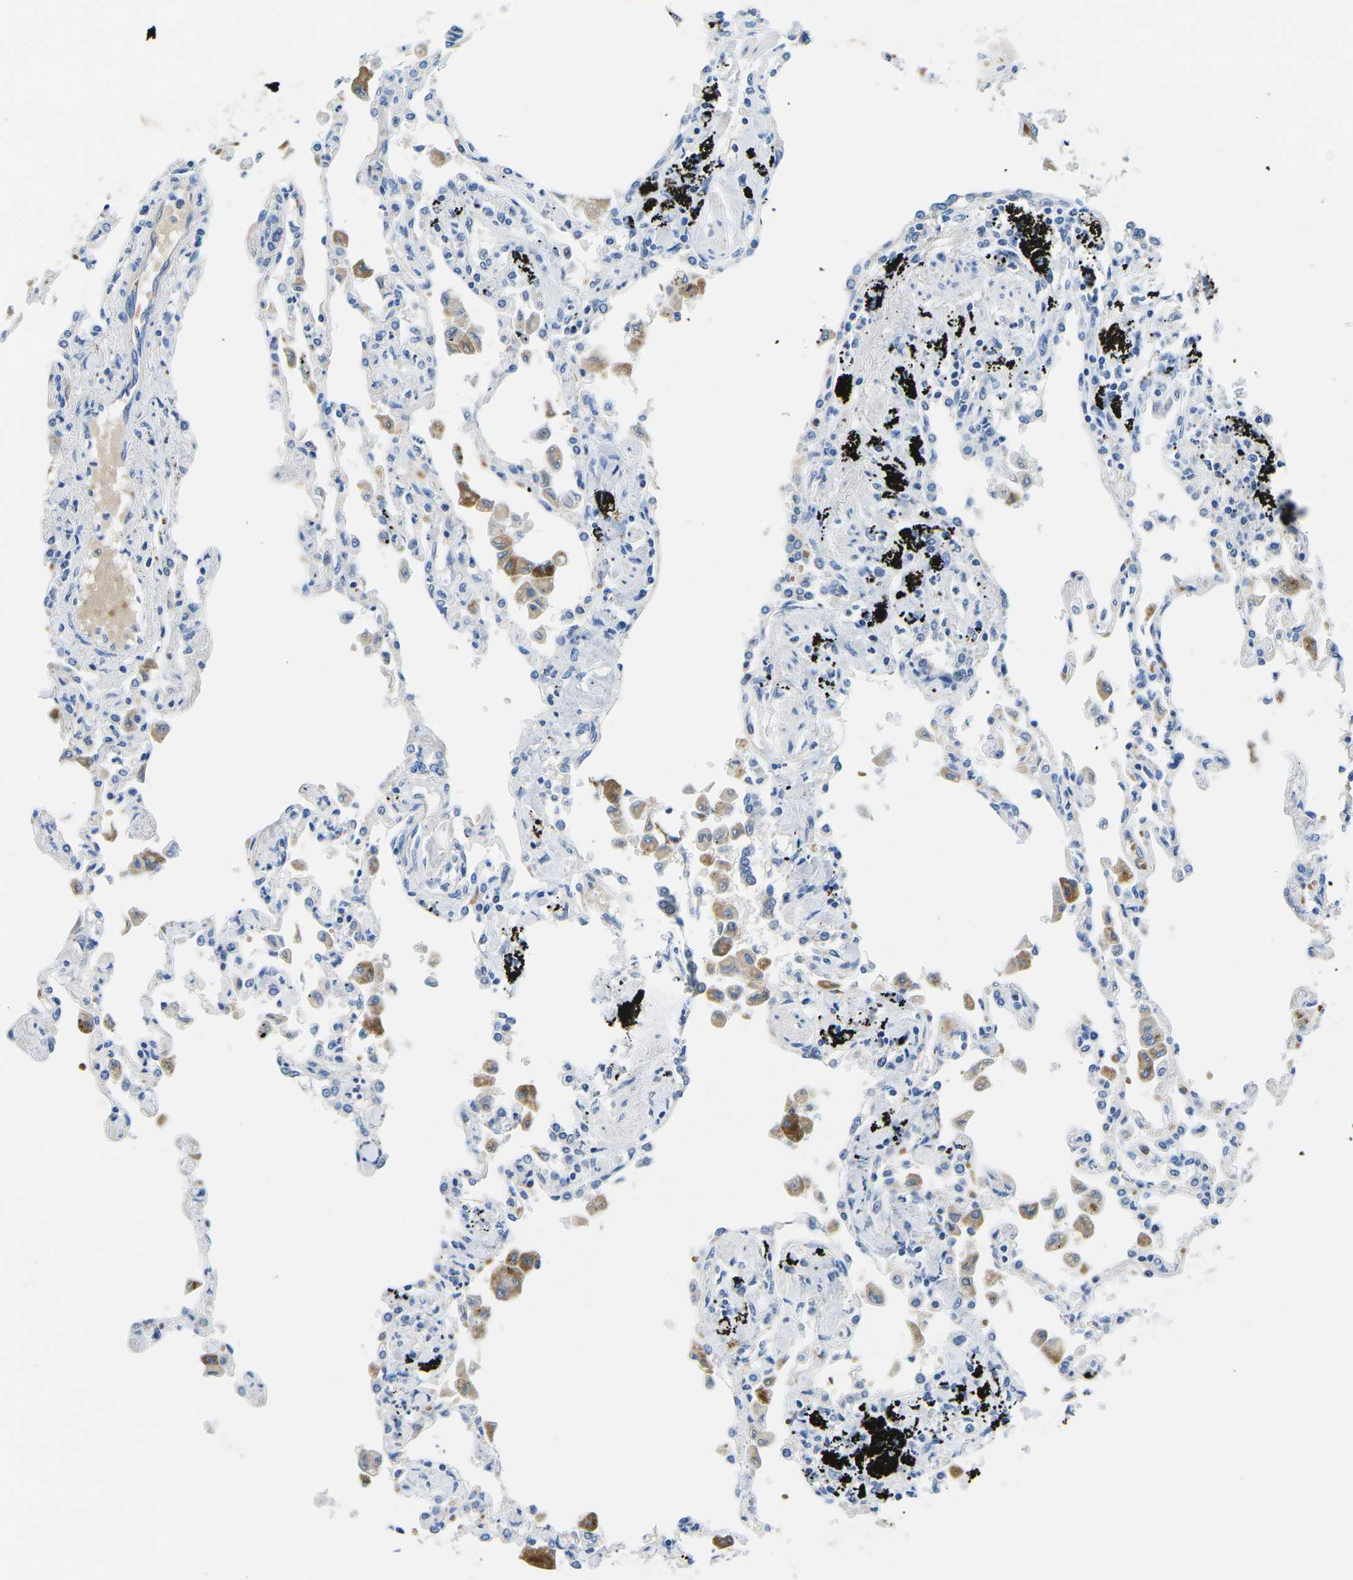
{"staining": {"intensity": "weak", "quantity": "<25%", "location": "cytoplasmic/membranous"}, "tissue": "lung", "cell_type": "Alveolar cells", "image_type": "normal", "snomed": [{"axis": "morphology", "description": "Normal tissue, NOS"}, {"axis": "topography", "description": "Bronchus"}, {"axis": "topography", "description": "Lung"}], "caption": "The image displays no significant staining in alveolar cells of lung.", "gene": "TM6SF1", "patient": {"sex": "female", "age": 49}}